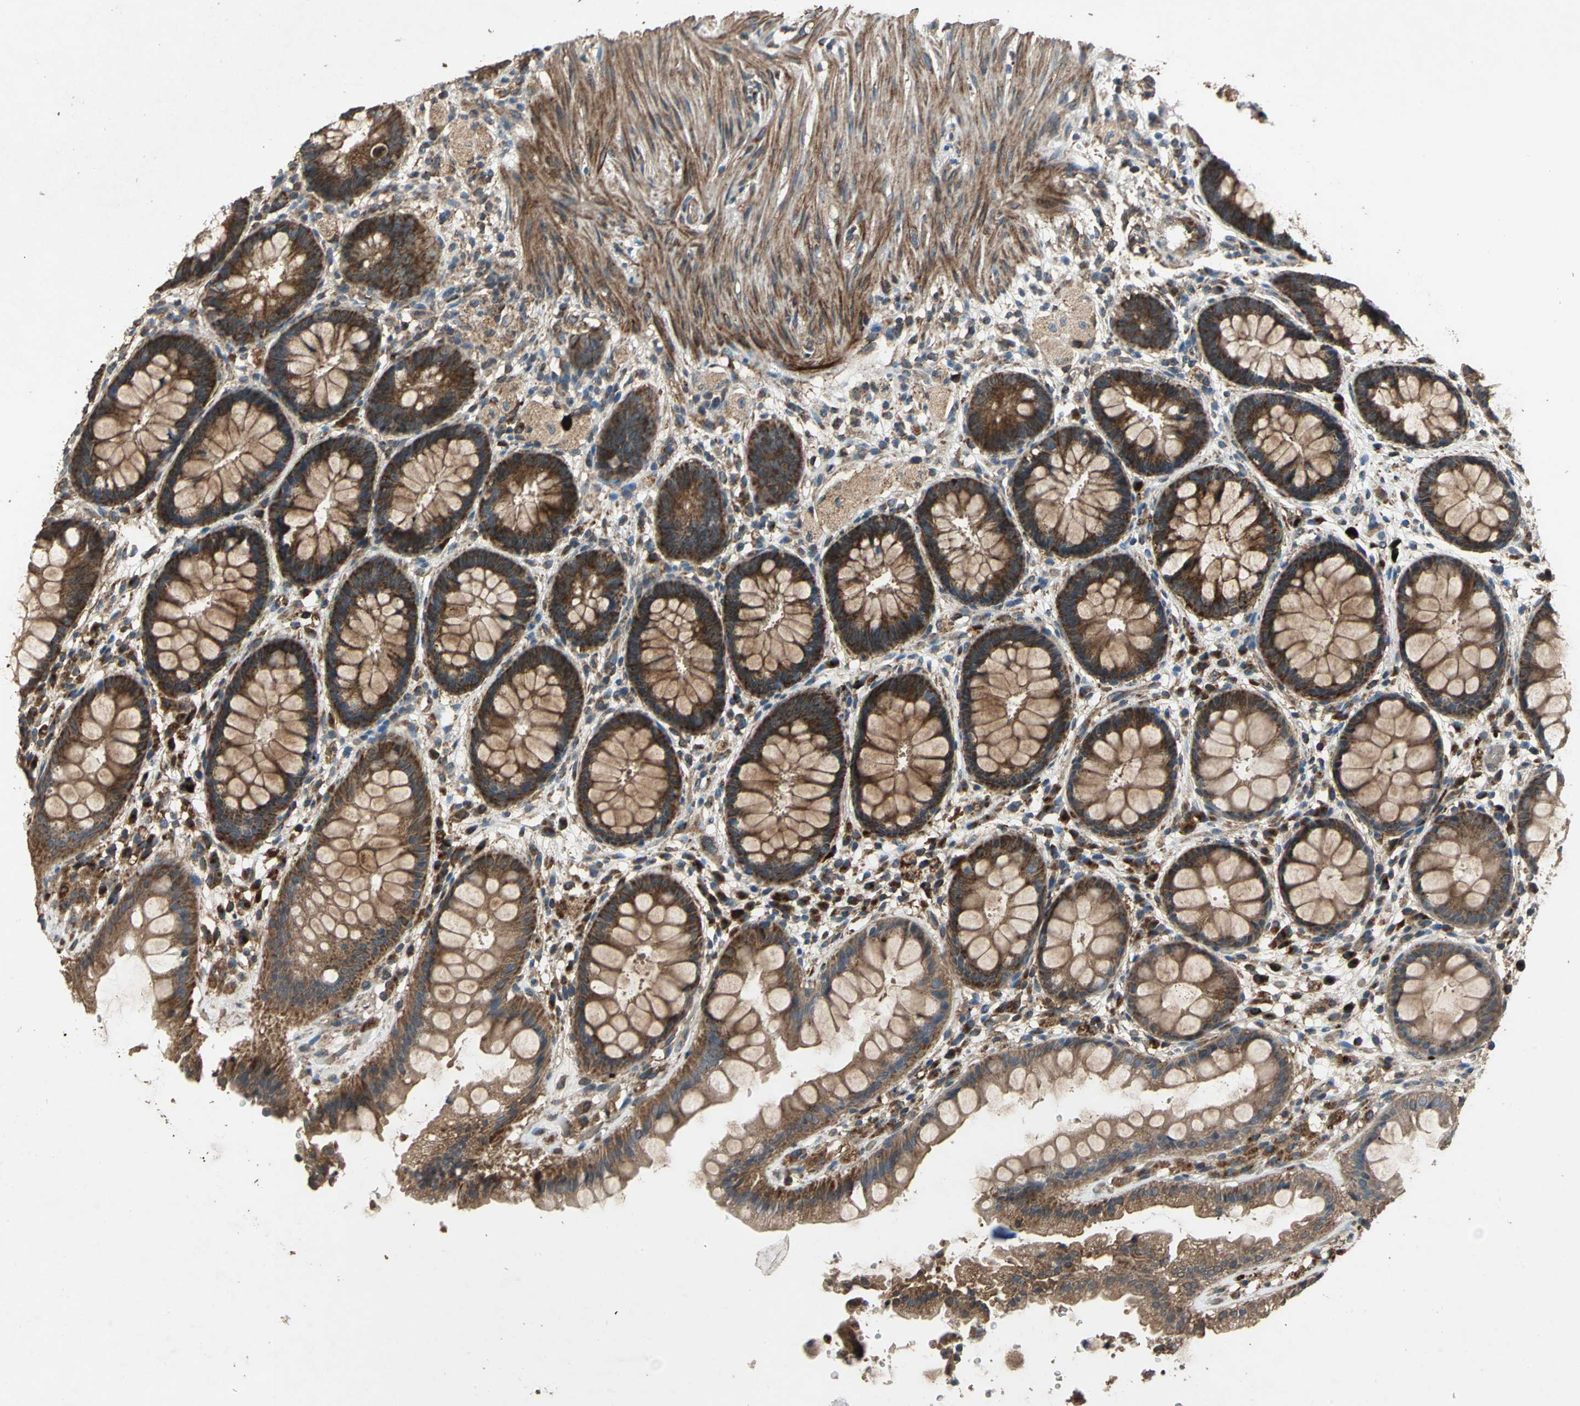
{"staining": {"intensity": "strong", "quantity": ">75%", "location": "cytoplasmic/membranous"}, "tissue": "rectum", "cell_type": "Glandular cells", "image_type": "normal", "snomed": [{"axis": "morphology", "description": "Normal tissue, NOS"}, {"axis": "topography", "description": "Rectum"}], "caption": "Immunohistochemistry of normal human rectum demonstrates high levels of strong cytoplasmic/membranous positivity in about >75% of glandular cells. (Stains: DAB in brown, nuclei in blue, Microscopy: brightfield microscopy at high magnification).", "gene": "POLRMT", "patient": {"sex": "female", "age": 46}}